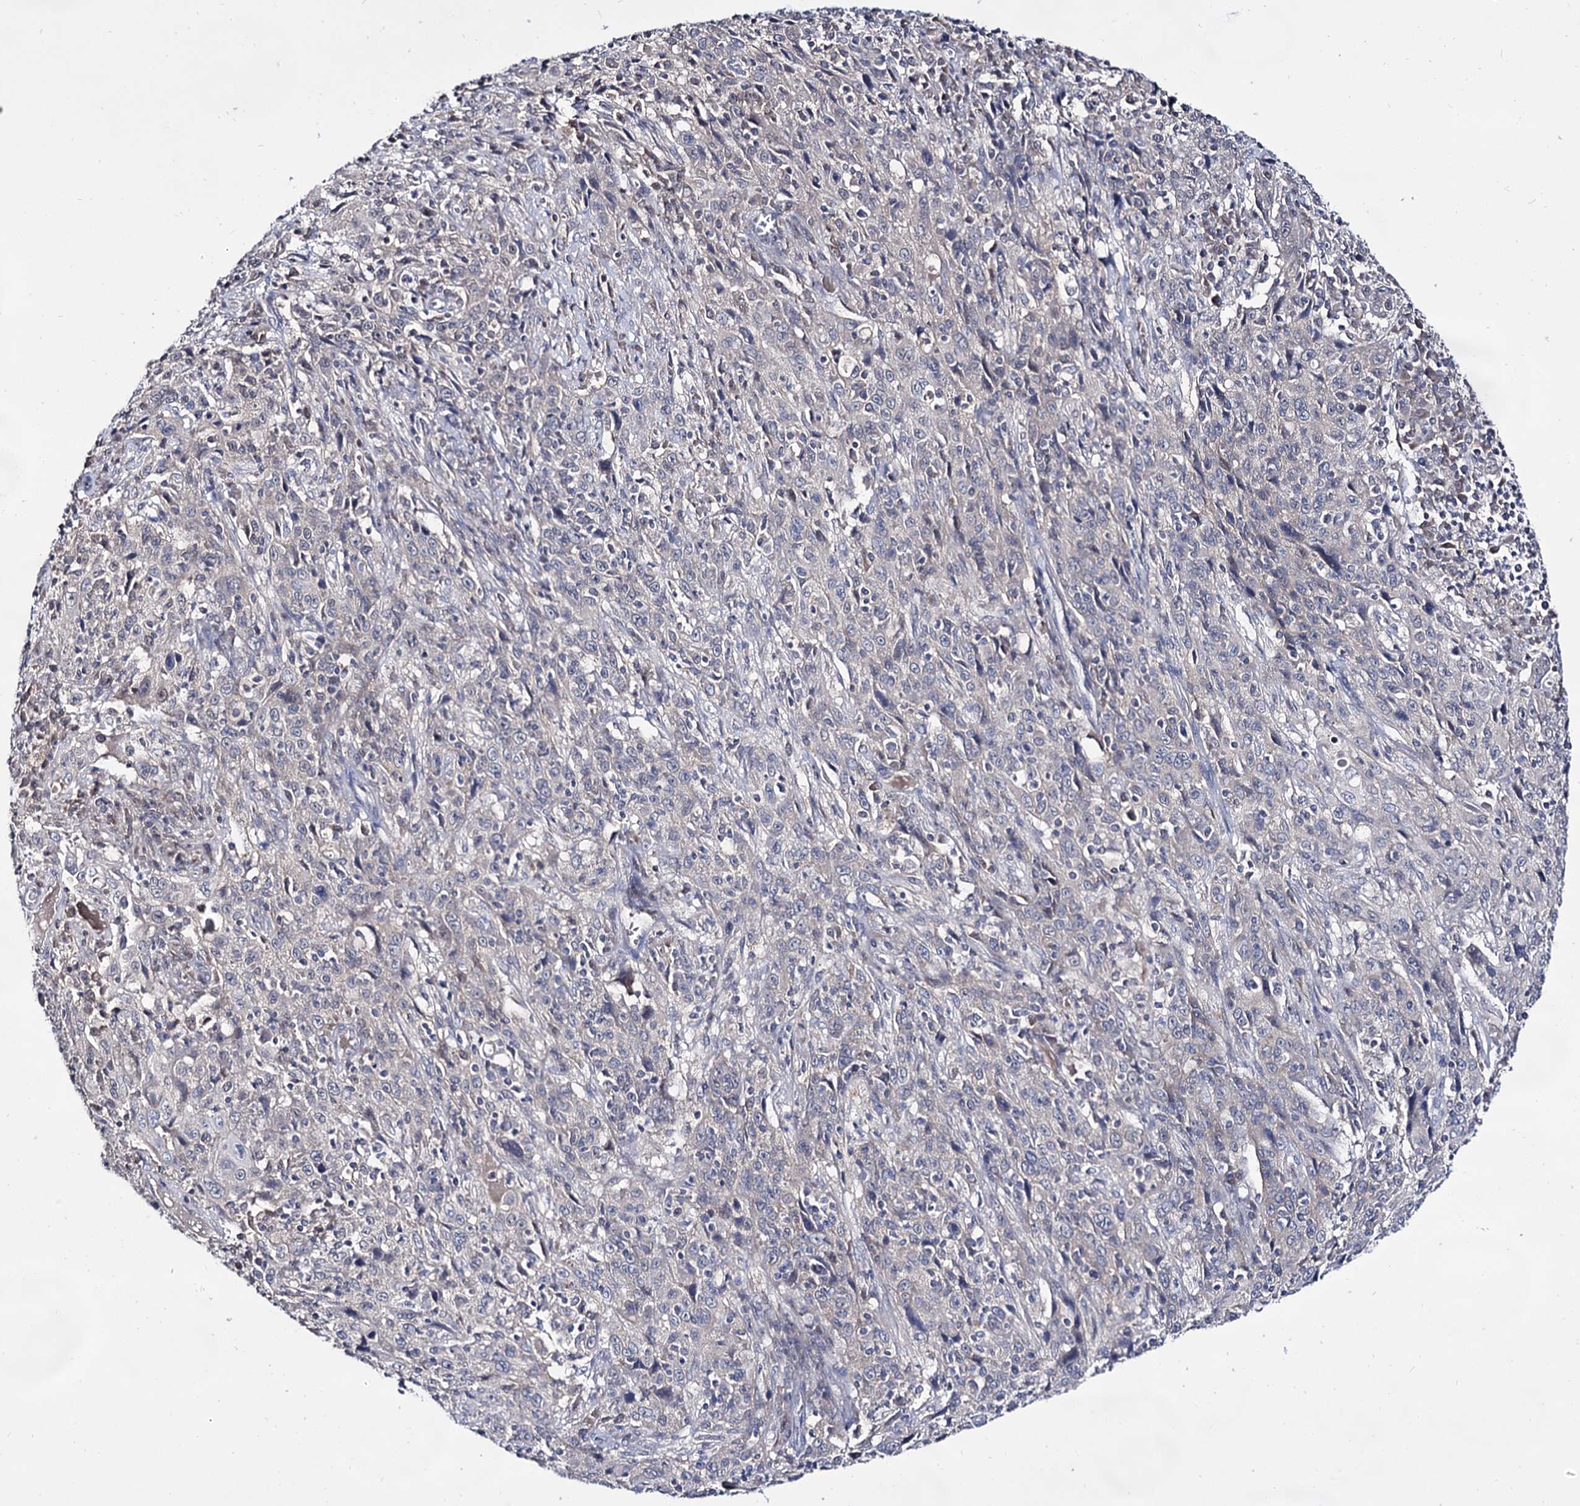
{"staining": {"intensity": "negative", "quantity": "none", "location": "none"}, "tissue": "cervical cancer", "cell_type": "Tumor cells", "image_type": "cancer", "snomed": [{"axis": "morphology", "description": "Squamous cell carcinoma, NOS"}, {"axis": "topography", "description": "Cervix"}], "caption": "Image shows no protein positivity in tumor cells of cervical cancer tissue.", "gene": "ARFIP2", "patient": {"sex": "female", "age": 46}}